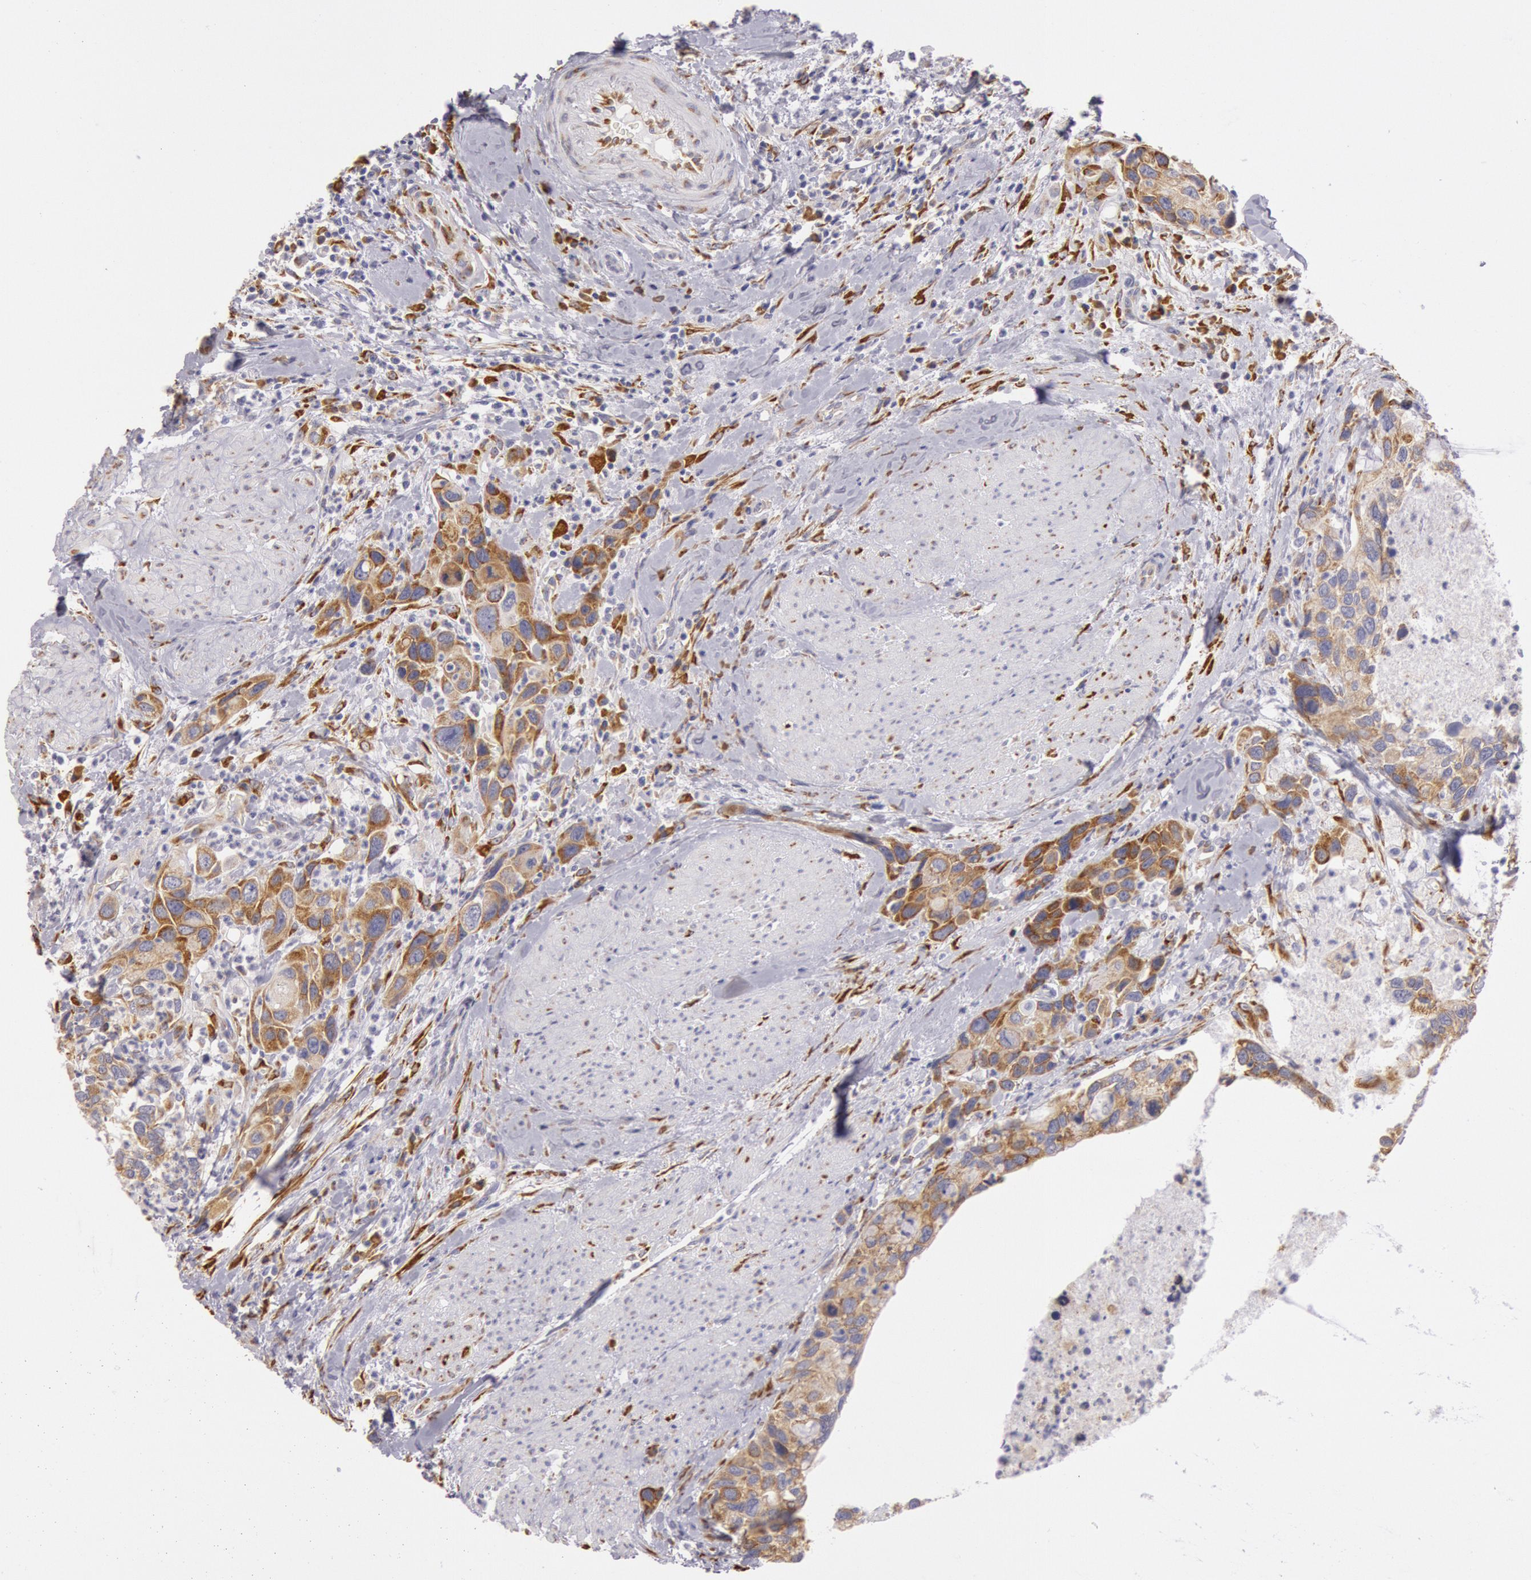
{"staining": {"intensity": "moderate", "quantity": "25%-75%", "location": "cytoplasmic/membranous"}, "tissue": "urothelial cancer", "cell_type": "Tumor cells", "image_type": "cancer", "snomed": [{"axis": "morphology", "description": "Urothelial carcinoma, High grade"}, {"axis": "topography", "description": "Urinary bladder"}], "caption": "Protein staining shows moderate cytoplasmic/membranous expression in approximately 25%-75% of tumor cells in high-grade urothelial carcinoma.", "gene": "CIDEB", "patient": {"sex": "male", "age": 66}}